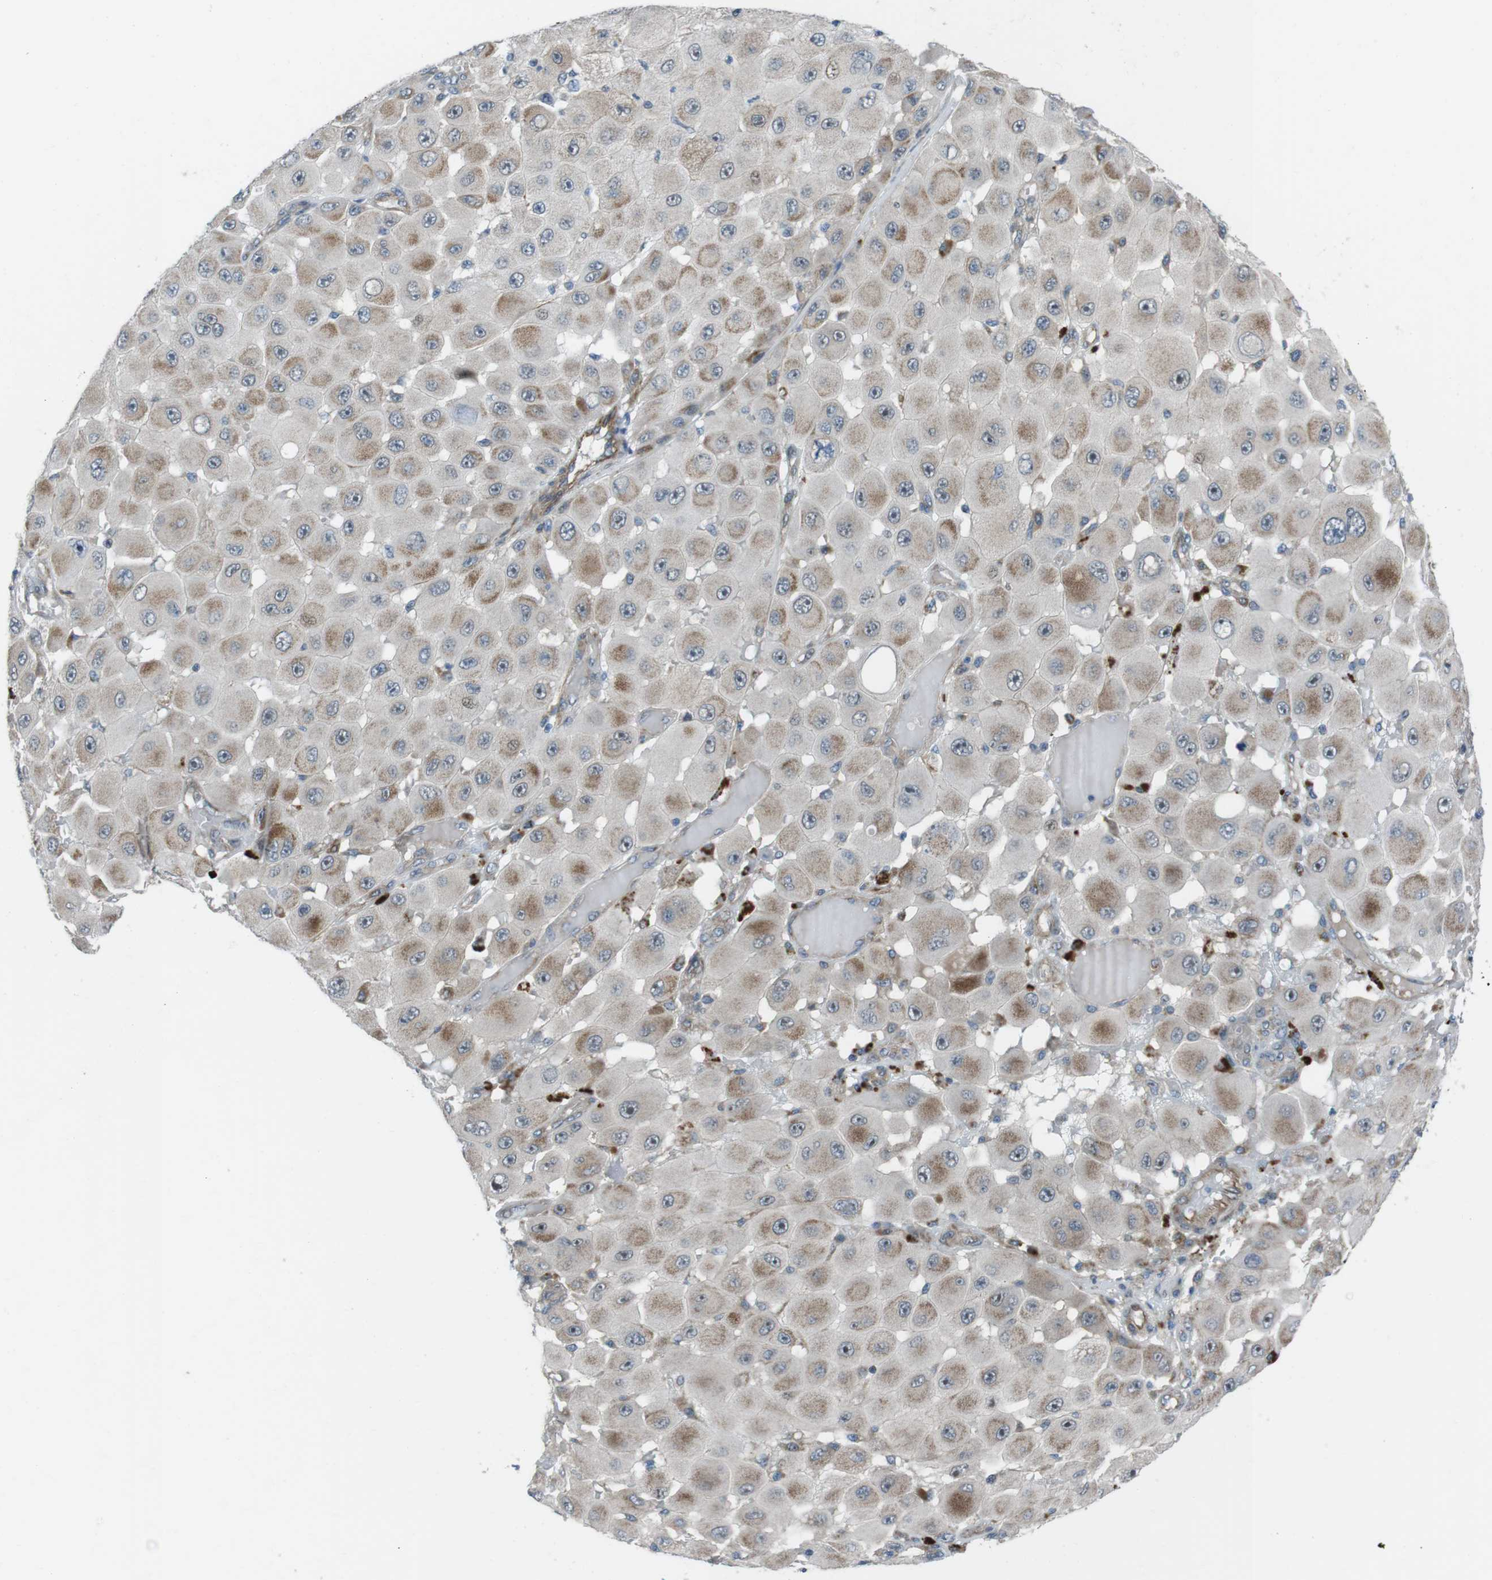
{"staining": {"intensity": "moderate", "quantity": "25%-75%", "location": "cytoplasmic/membranous,nuclear"}, "tissue": "melanoma", "cell_type": "Tumor cells", "image_type": "cancer", "snomed": [{"axis": "morphology", "description": "Malignant melanoma, NOS"}, {"axis": "topography", "description": "Skin"}], "caption": "This histopathology image reveals melanoma stained with immunohistochemistry to label a protein in brown. The cytoplasmic/membranous and nuclear of tumor cells show moderate positivity for the protein. Nuclei are counter-stained blue.", "gene": "FAM174B", "patient": {"sex": "female", "age": 81}}